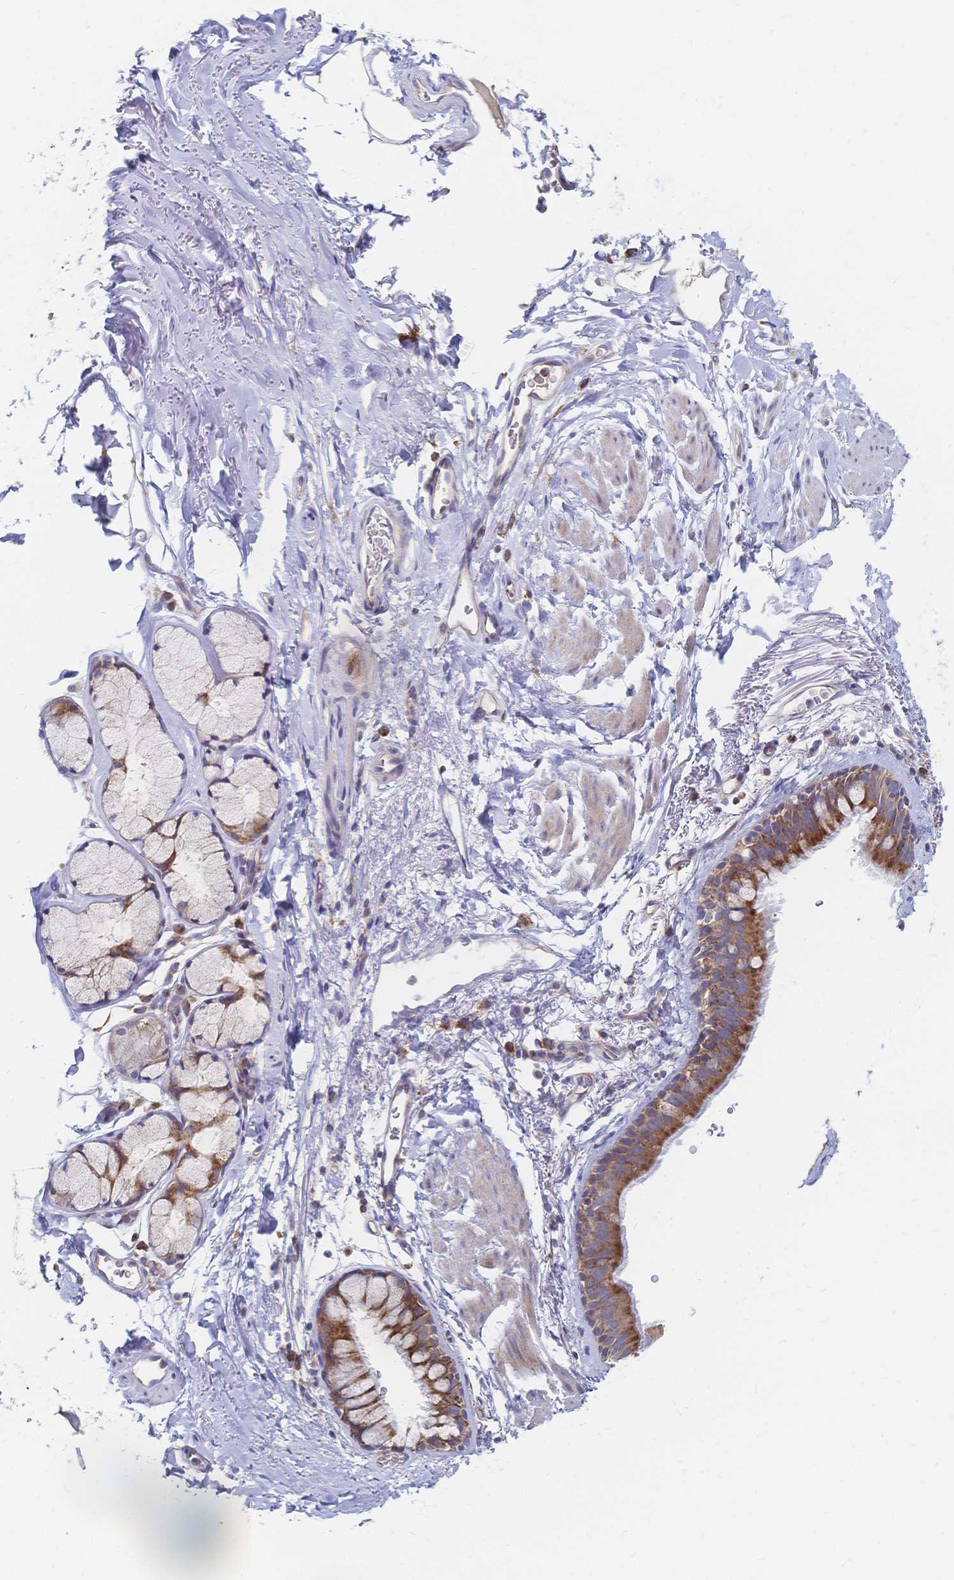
{"staining": {"intensity": "strong", "quantity": ">75%", "location": "cytoplasmic/membranous"}, "tissue": "bronchus", "cell_type": "Respiratory epithelial cells", "image_type": "normal", "snomed": [{"axis": "morphology", "description": "Normal tissue, NOS"}, {"axis": "topography", "description": "Bronchus"}], "caption": "Immunohistochemical staining of normal bronchus reveals strong cytoplasmic/membranous protein positivity in approximately >75% of respiratory epithelial cells.", "gene": "SORBS1", "patient": {"sex": "male", "age": 67}}